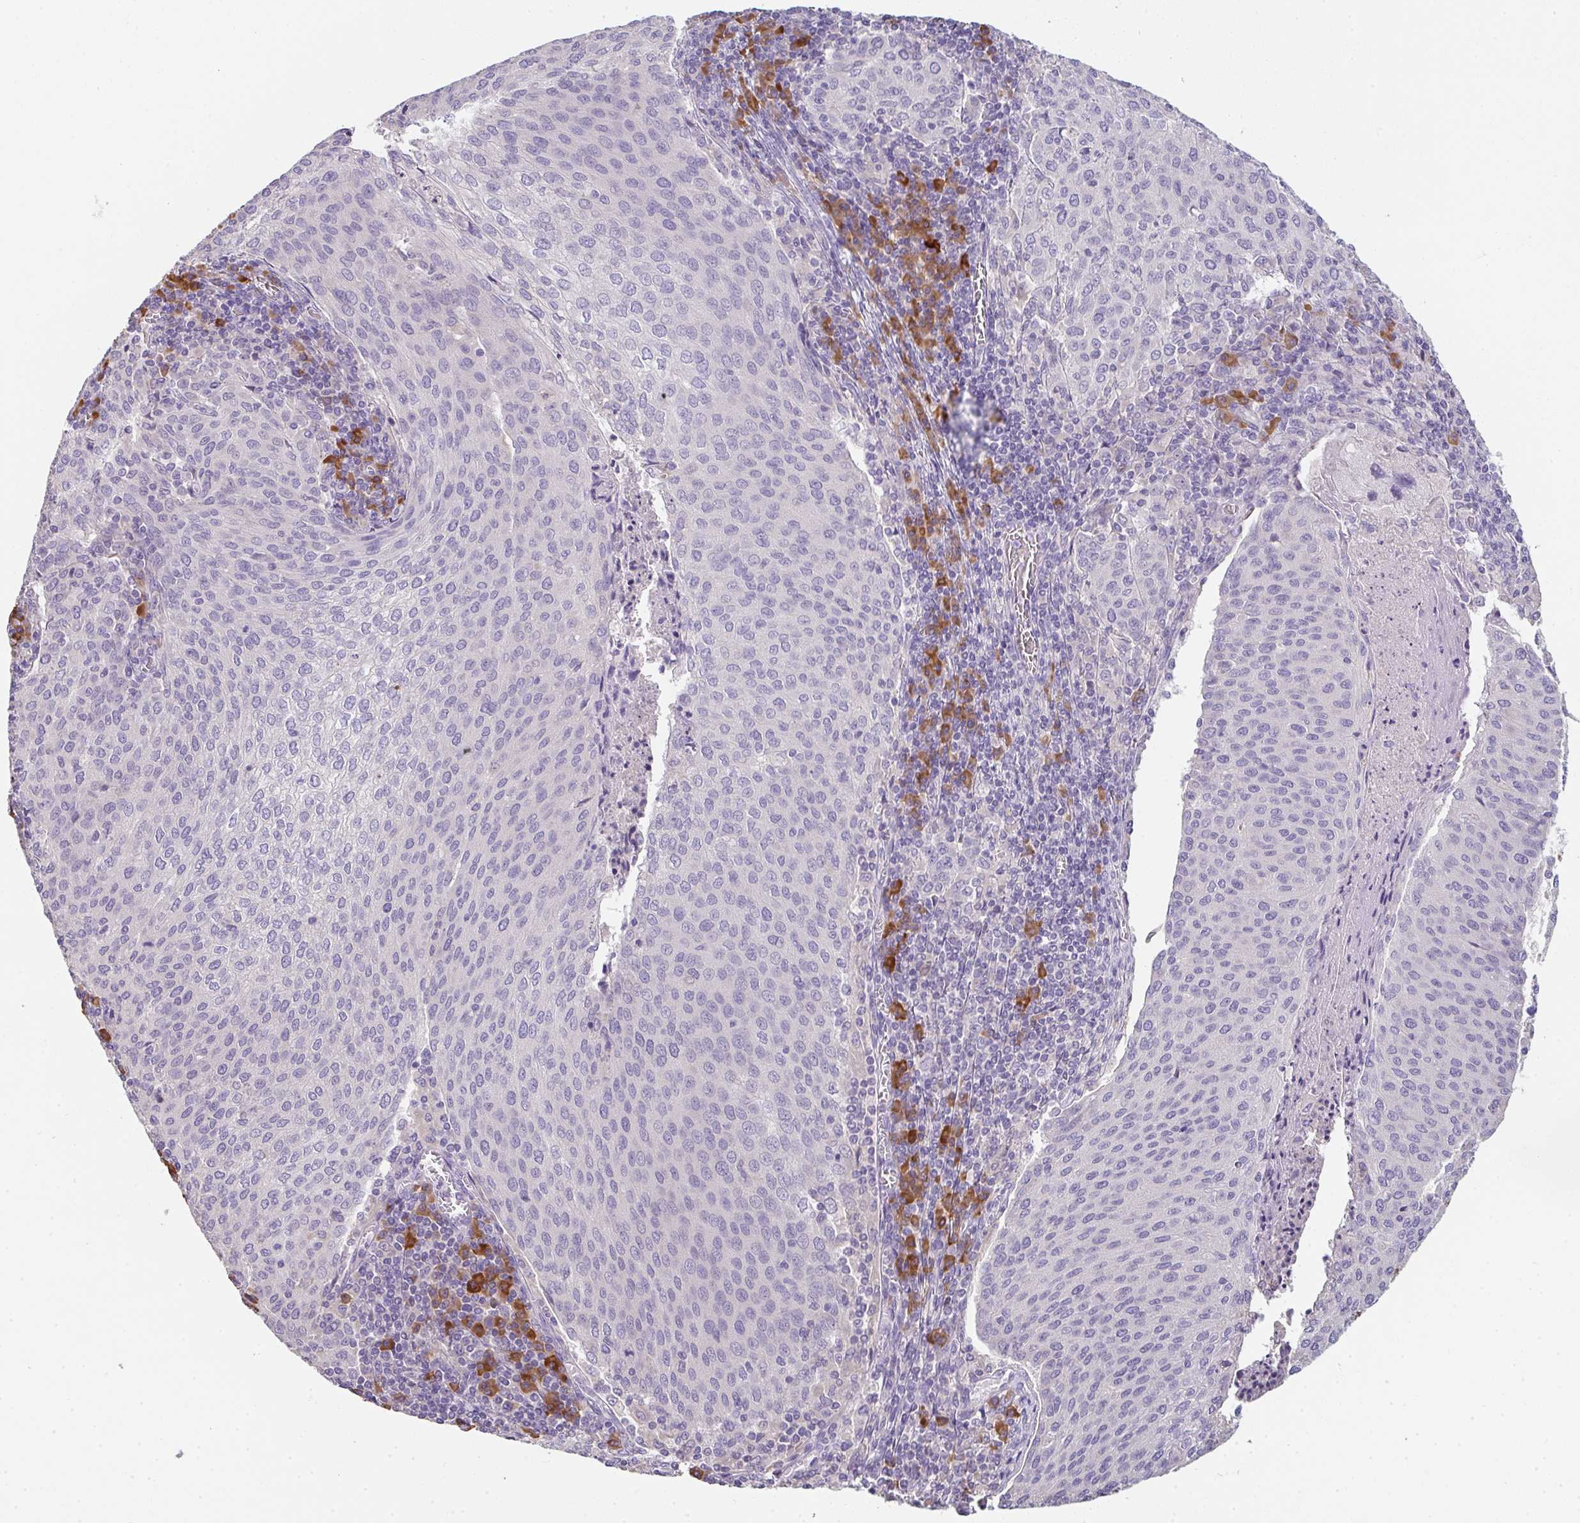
{"staining": {"intensity": "negative", "quantity": "none", "location": "none"}, "tissue": "cervical cancer", "cell_type": "Tumor cells", "image_type": "cancer", "snomed": [{"axis": "morphology", "description": "Squamous cell carcinoma, NOS"}, {"axis": "topography", "description": "Cervix"}], "caption": "DAB immunohistochemical staining of human cervical cancer shows no significant expression in tumor cells.", "gene": "ZNF215", "patient": {"sex": "female", "age": 46}}